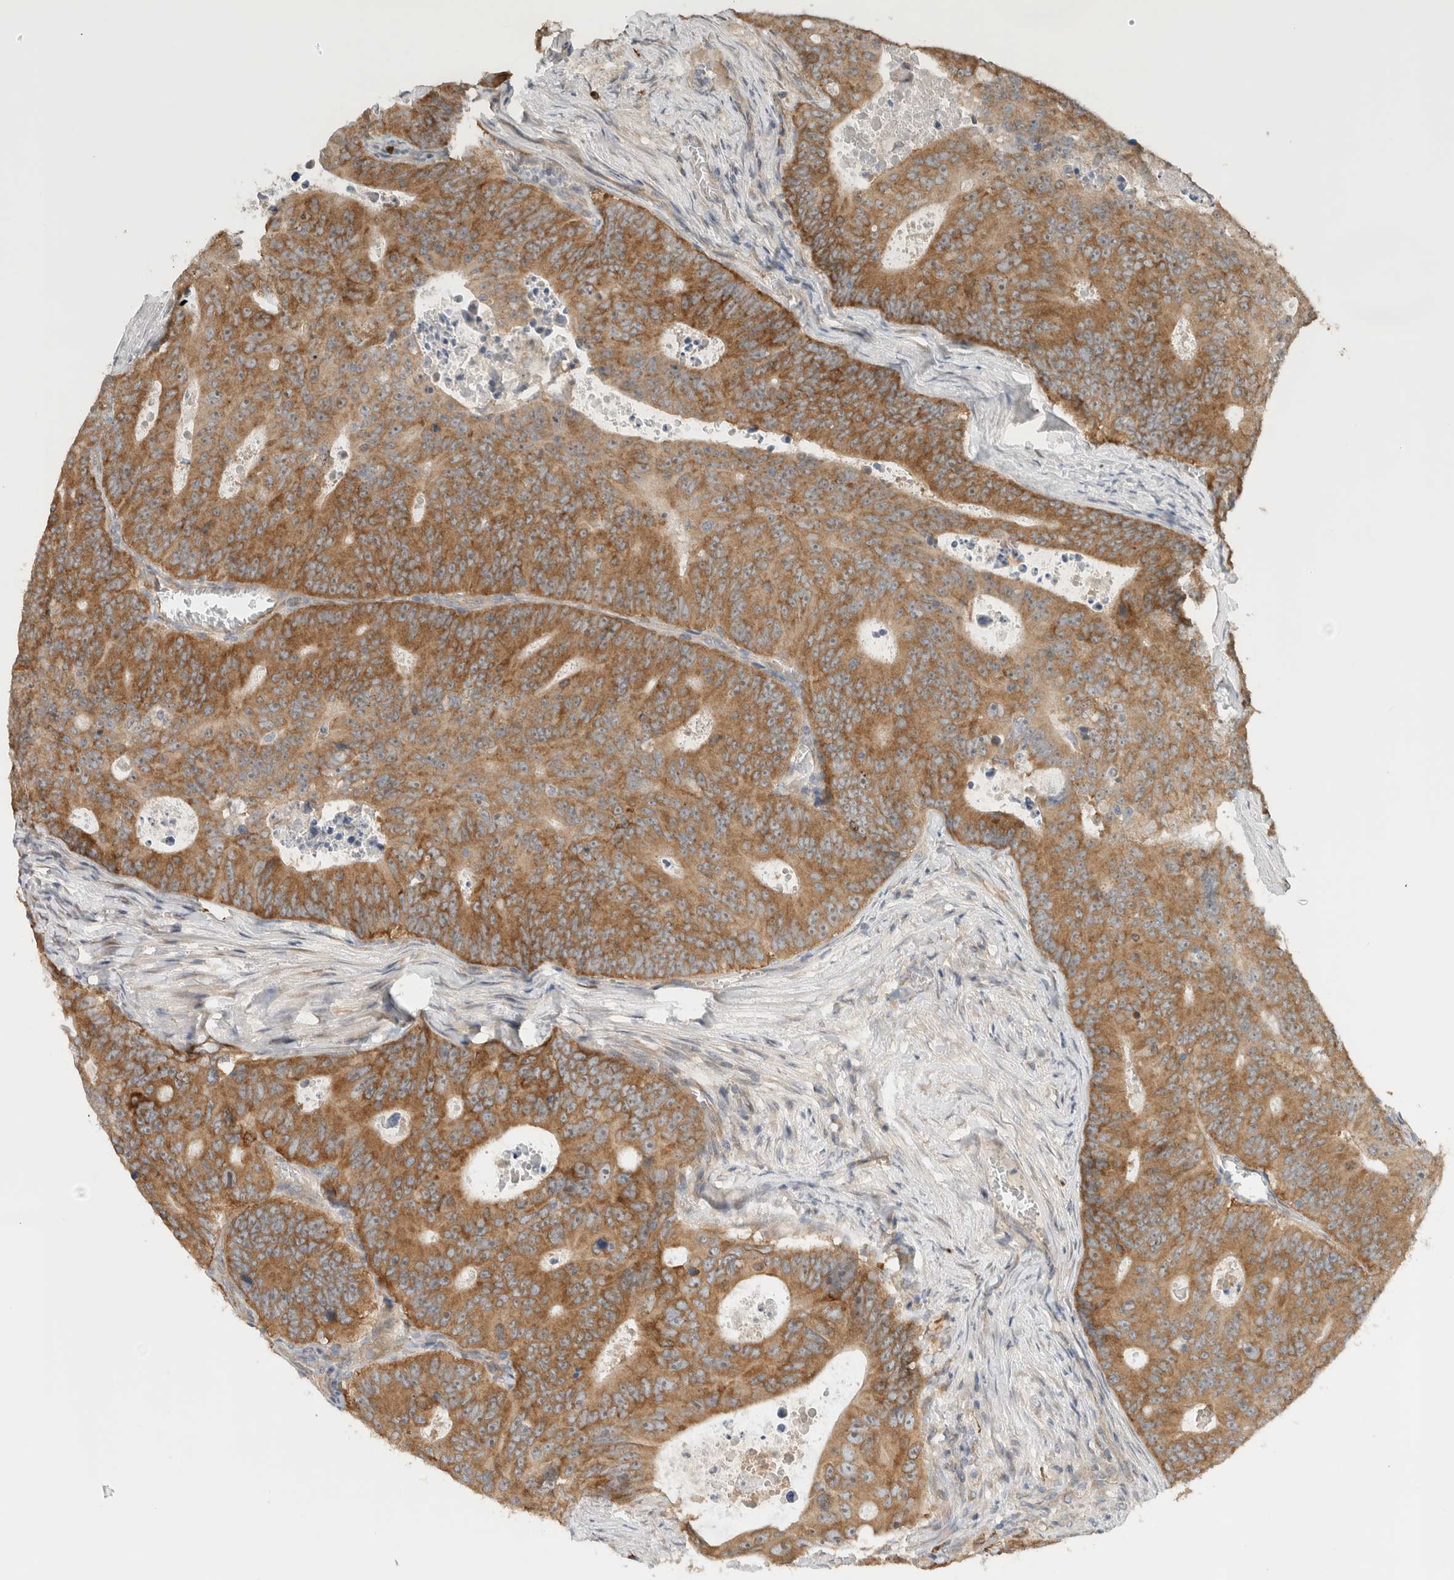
{"staining": {"intensity": "moderate", "quantity": ">75%", "location": "cytoplasmic/membranous"}, "tissue": "colorectal cancer", "cell_type": "Tumor cells", "image_type": "cancer", "snomed": [{"axis": "morphology", "description": "Adenocarcinoma, NOS"}, {"axis": "topography", "description": "Colon"}], "caption": "Colorectal cancer stained with a protein marker displays moderate staining in tumor cells.", "gene": "PUM1", "patient": {"sex": "male", "age": 87}}